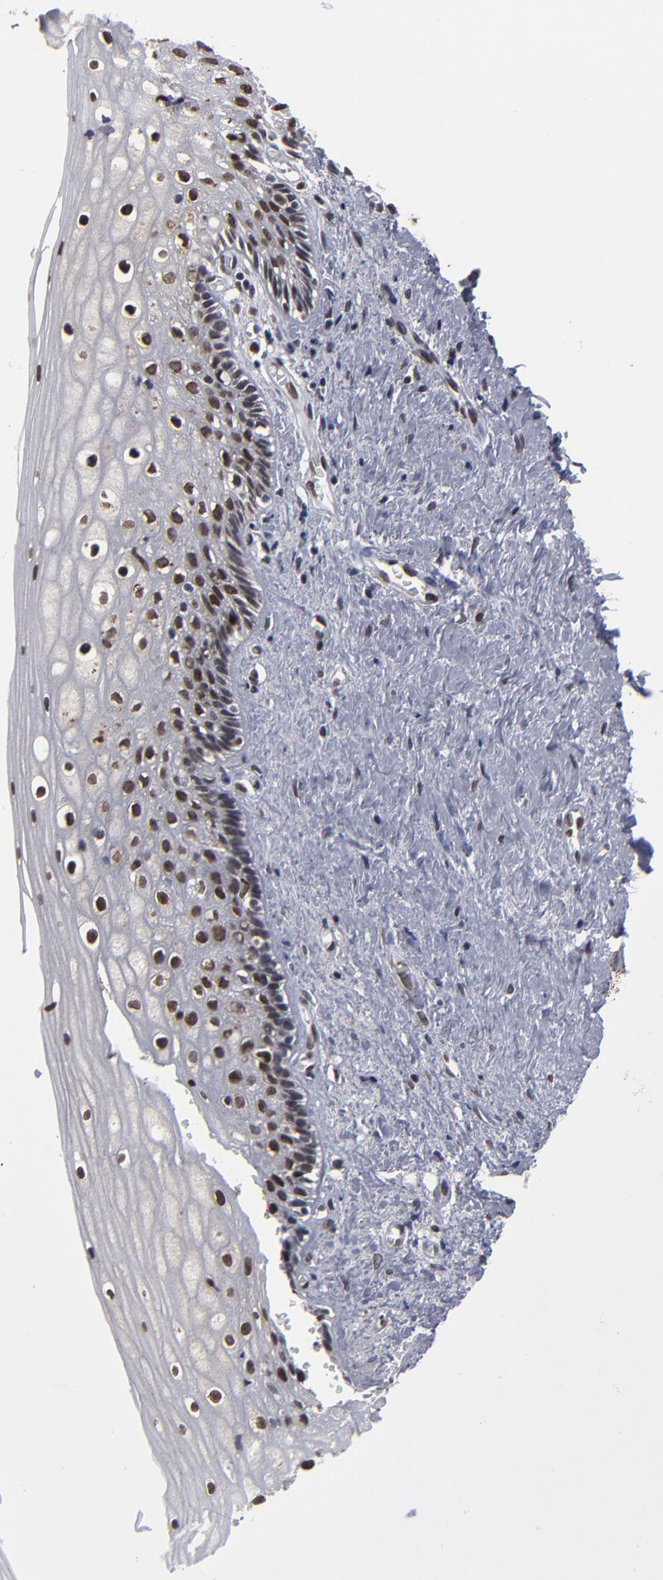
{"staining": {"intensity": "strong", "quantity": "25%-75%", "location": "nuclear"}, "tissue": "vagina", "cell_type": "Squamous epithelial cells", "image_type": "normal", "snomed": [{"axis": "morphology", "description": "Normal tissue, NOS"}, {"axis": "topography", "description": "Vagina"}], "caption": "A high-resolution photomicrograph shows immunohistochemistry staining of normal vagina, which reveals strong nuclear expression in approximately 25%-75% of squamous epithelial cells.", "gene": "BAZ1A", "patient": {"sex": "female", "age": 46}}